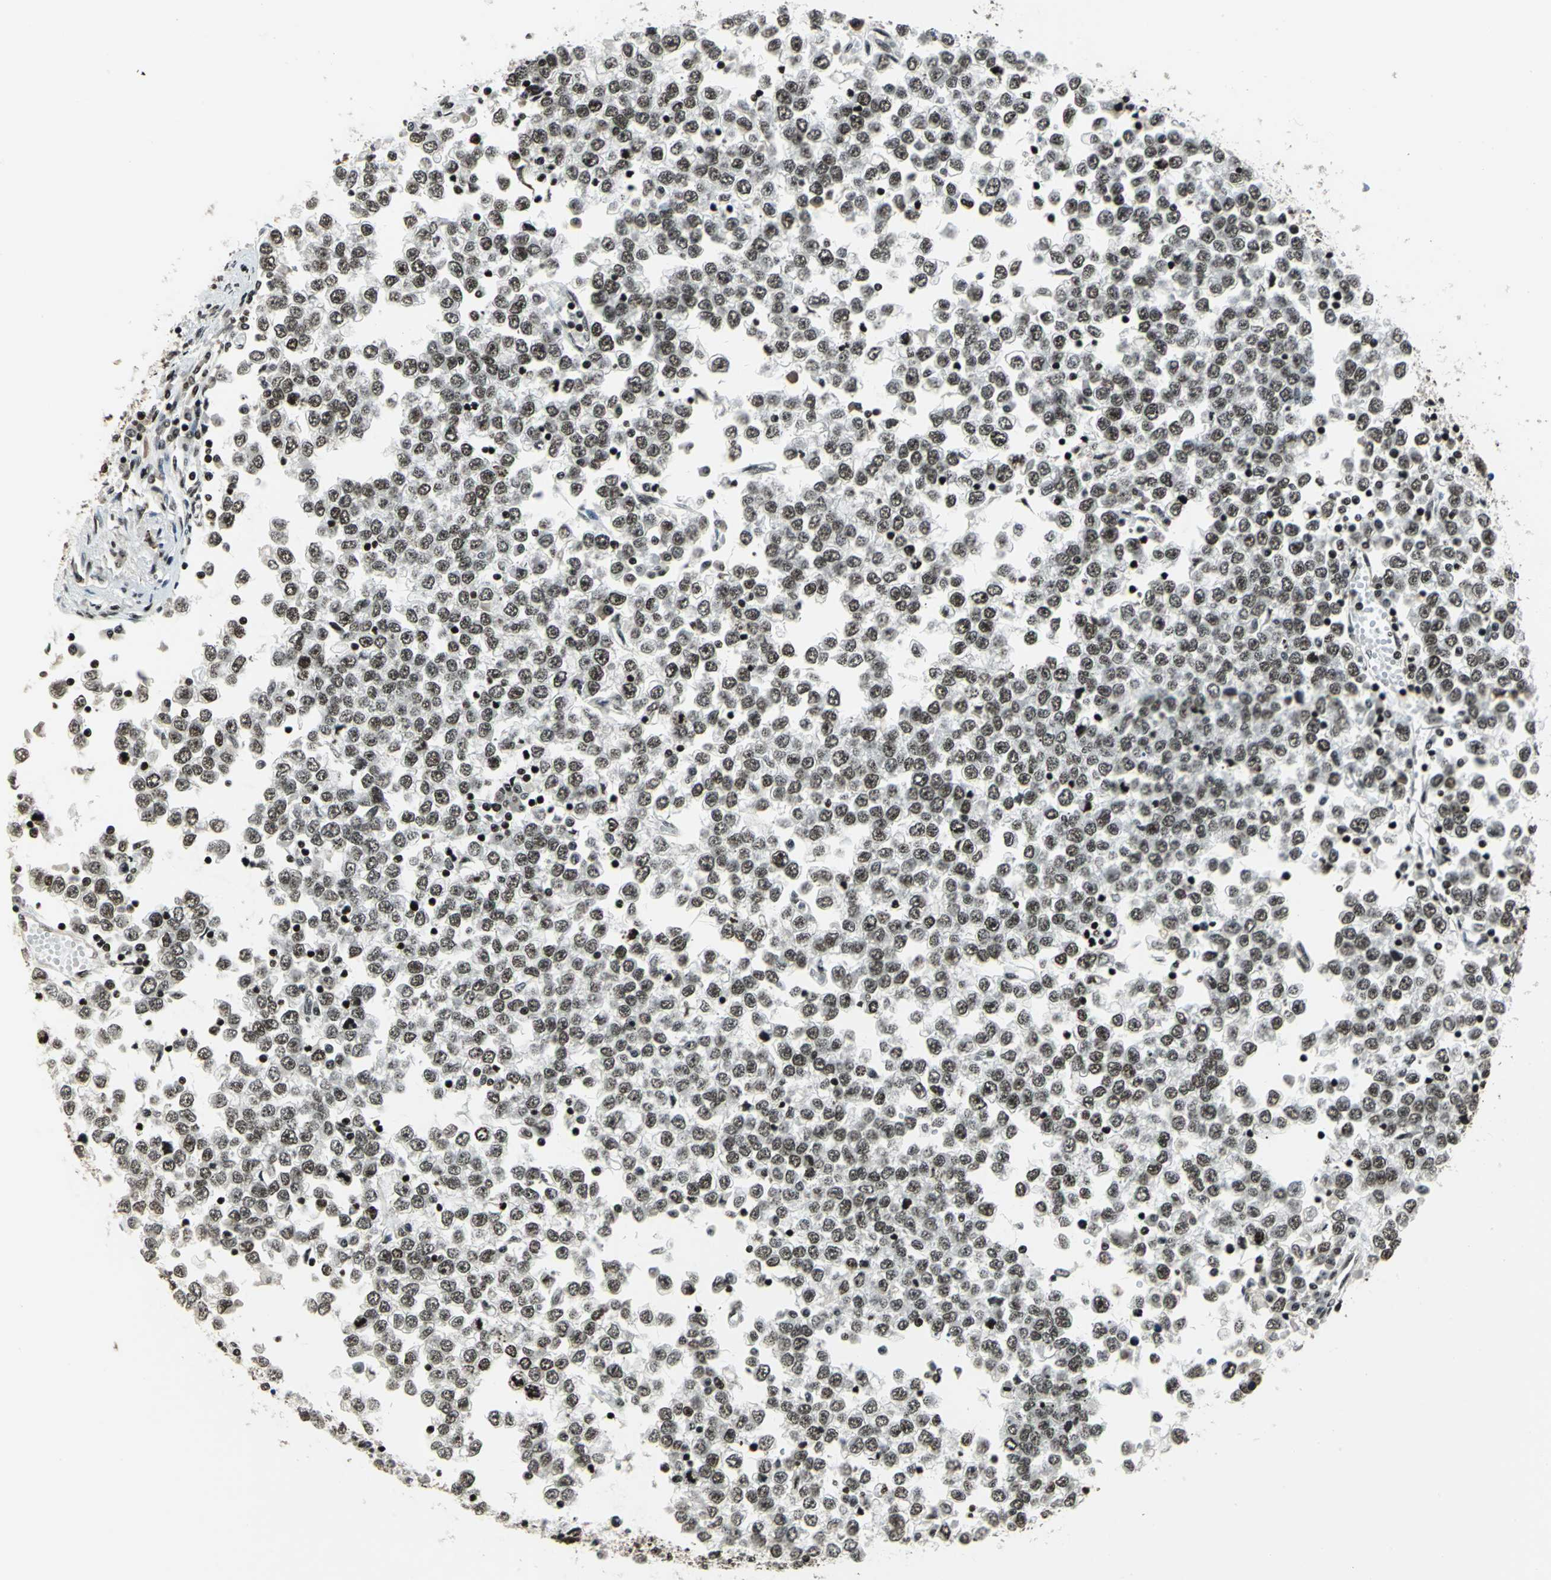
{"staining": {"intensity": "weak", "quantity": "<25%", "location": "nuclear"}, "tissue": "testis cancer", "cell_type": "Tumor cells", "image_type": "cancer", "snomed": [{"axis": "morphology", "description": "Seminoma, NOS"}, {"axis": "topography", "description": "Testis"}], "caption": "IHC micrograph of human testis cancer (seminoma) stained for a protein (brown), which reveals no expression in tumor cells. The staining was performed using DAB to visualize the protein expression in brown, while the nuclei were stained in blue with hematoxylin (Magnification: 20x).", "gene": "UBTF", "patient": {"sex": "male", "age": 65}}